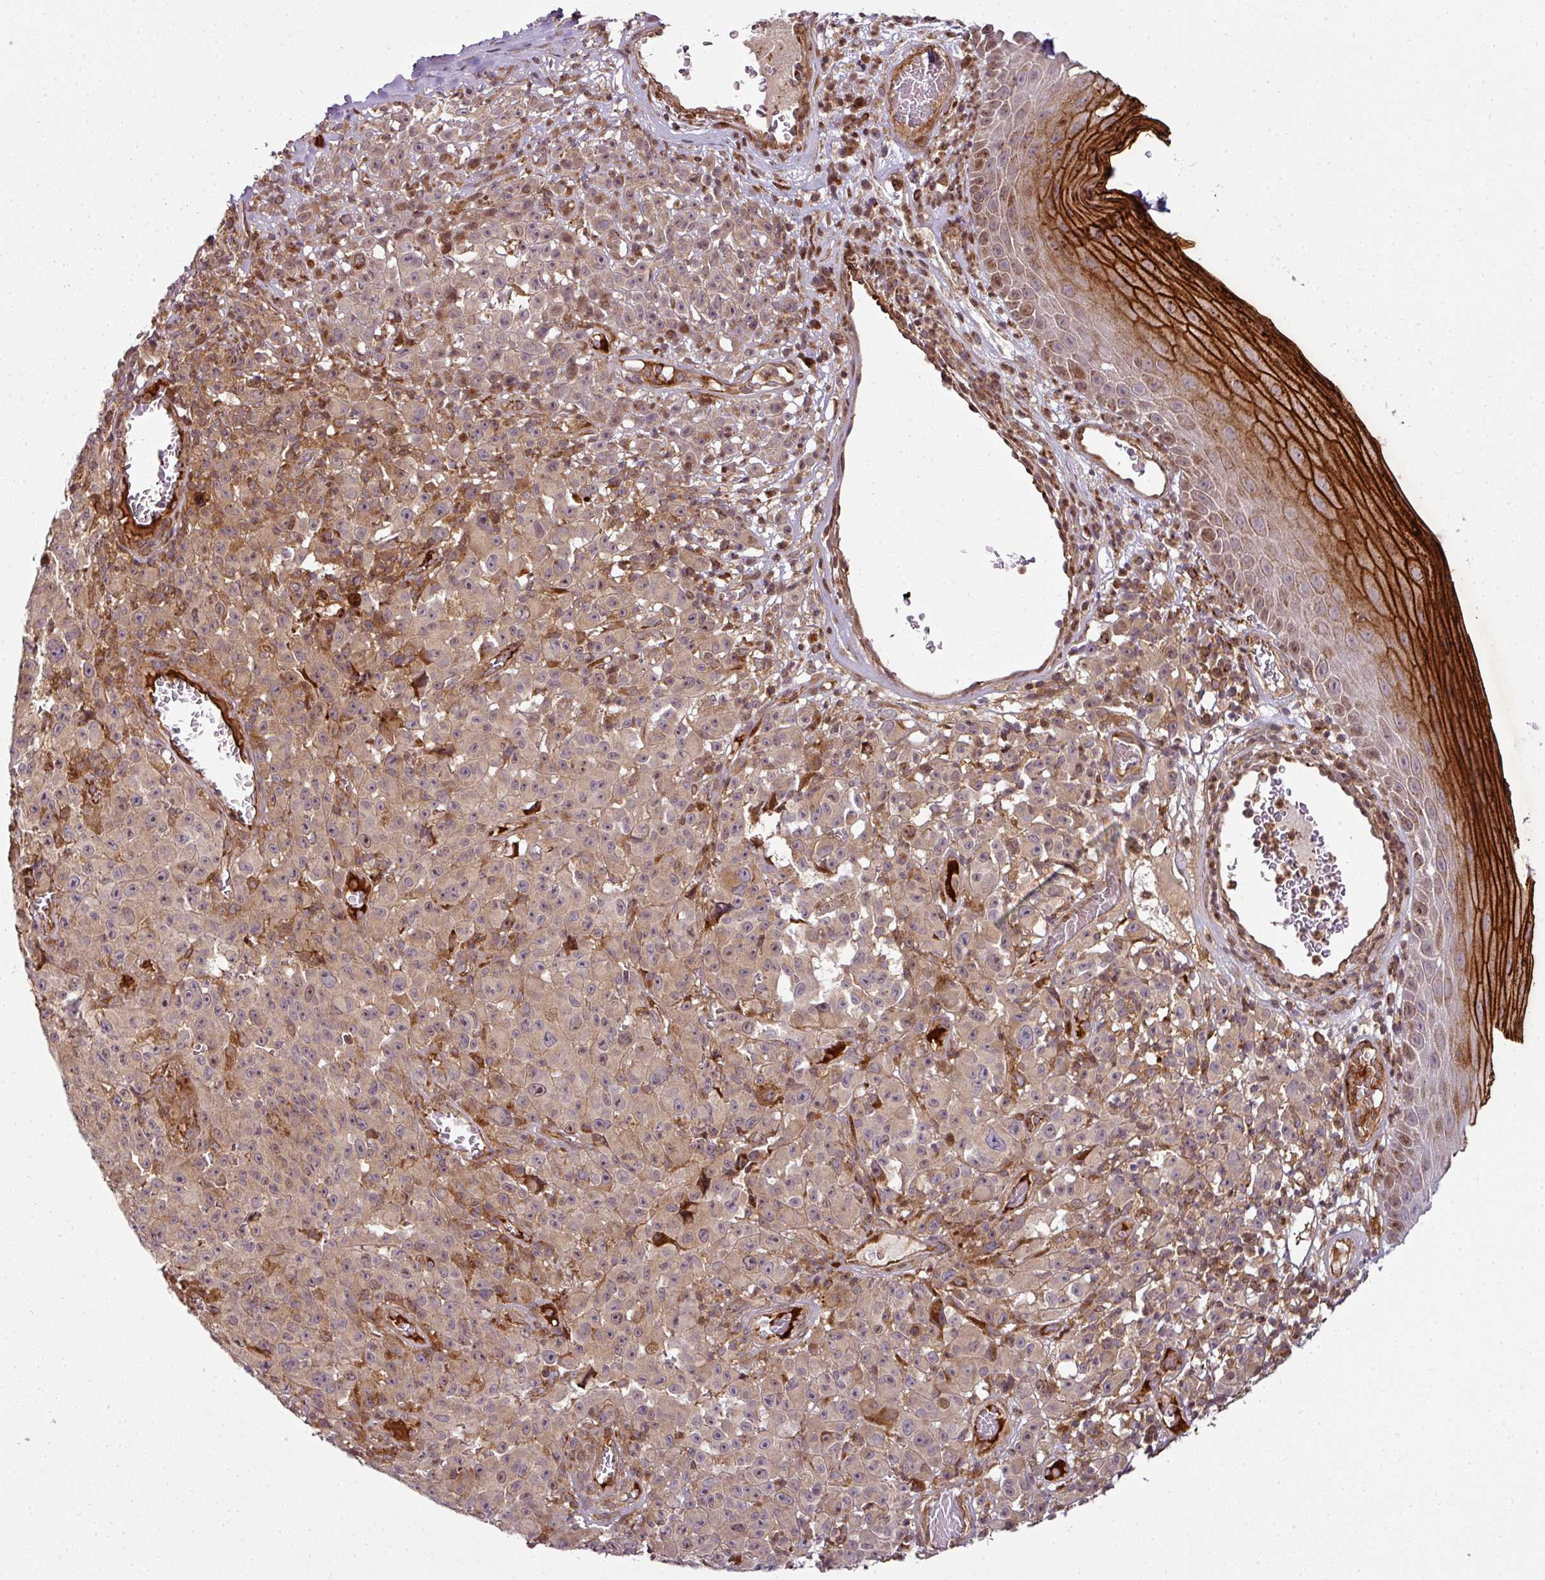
{"staining": {"intensity": "moderate", "quantity": "<25%", "location": "cytoplasmic/membranous"}, "tissue": "melanoma", "cell_type": "Tumor cells", "image_type": "cancer", "snomed": [{"axis": "morphology", "description": "Malignant melanoma, NOS"}, {"axis": "topography", "description": "Skin"}], "caption": "This is a photomicrograph of IHC staining of malignant melanoma, which shows moderate staining in the cytoplasmic/membranous of tumor cells.", "gene": "ATAT1", "patient": {"sex": "female", "age": 82}}